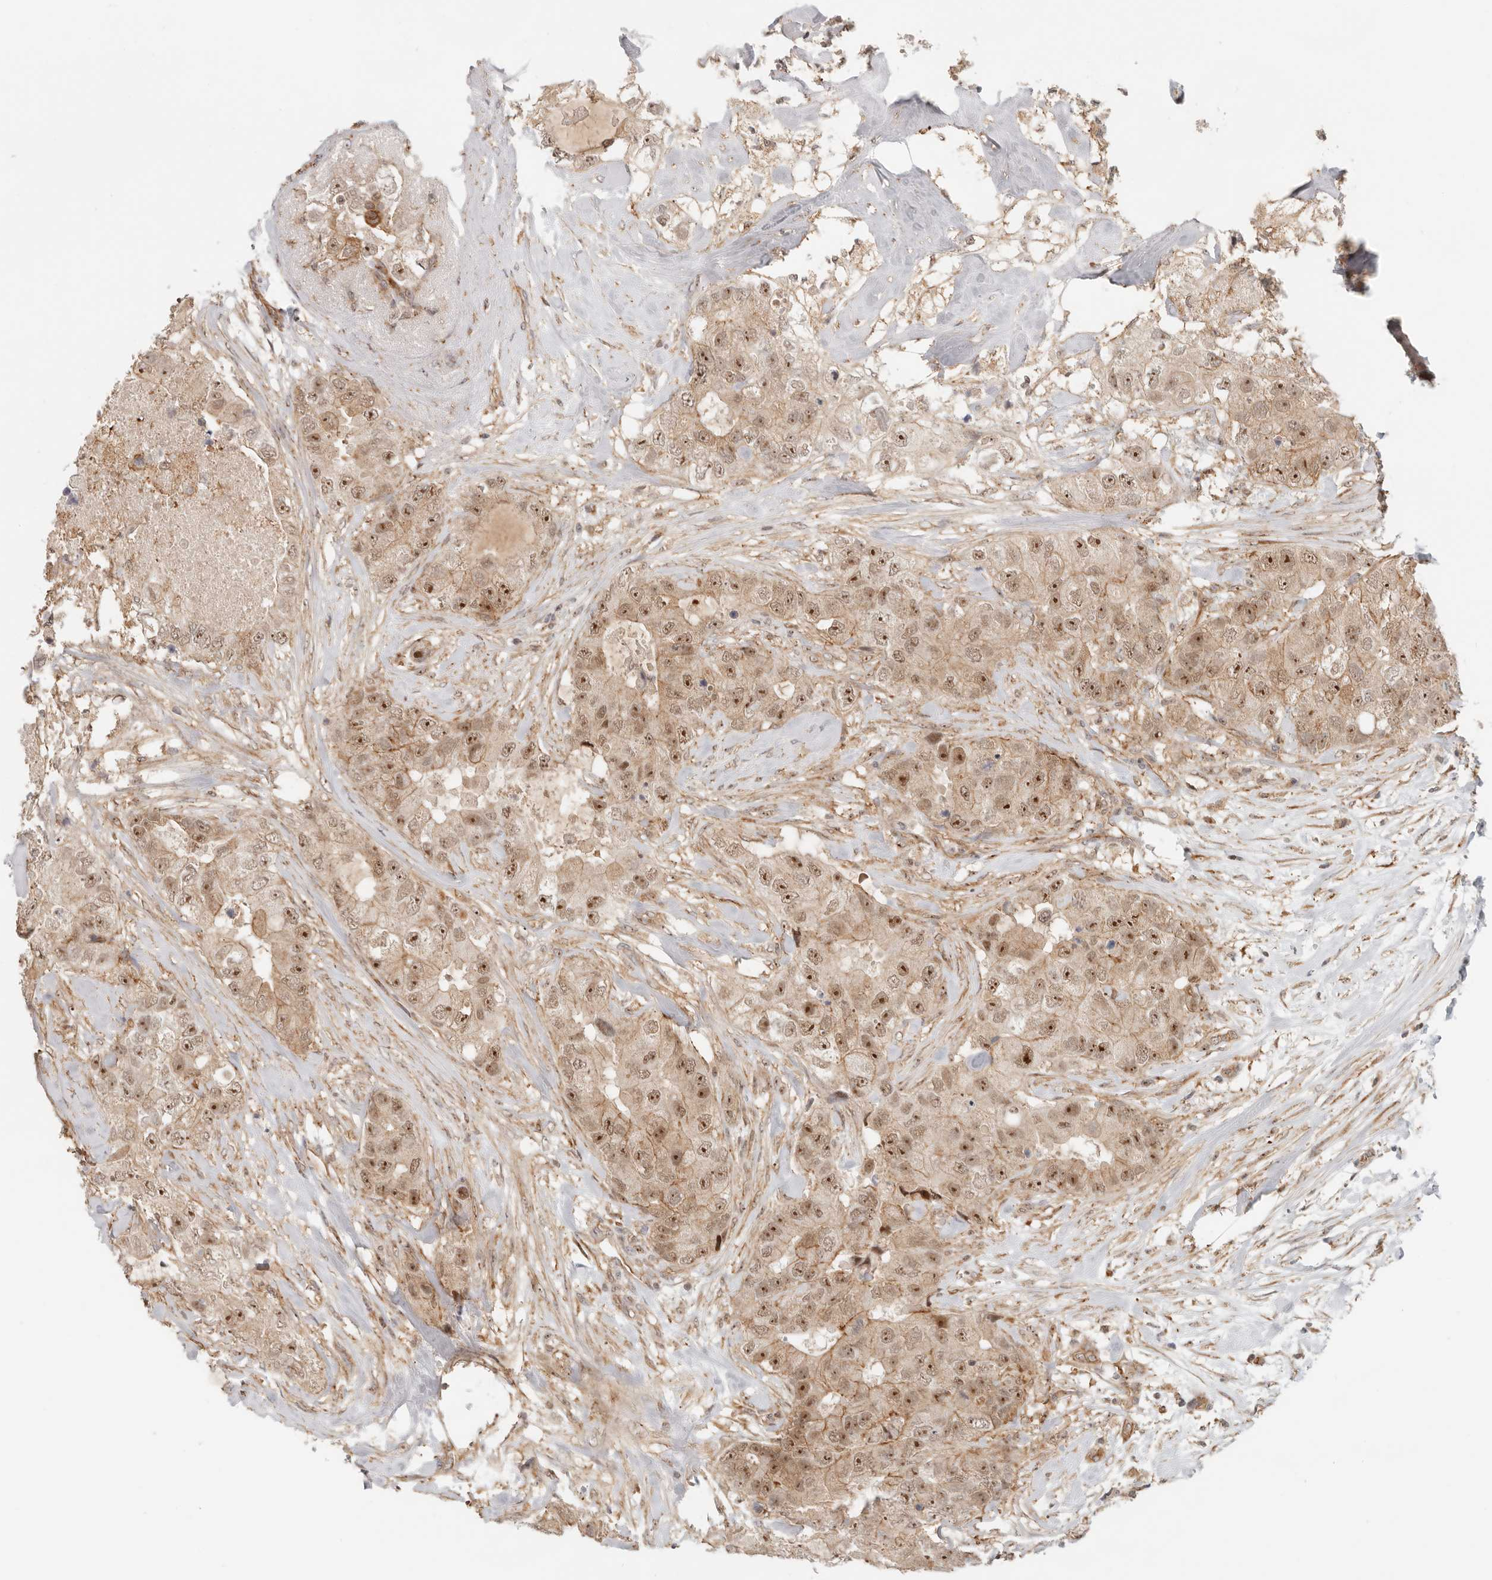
{"staining": {"intensity": "strong", "quantity": ">75%", "location": "nuclear"}, "tissue": "breast cancer", "cell_type": "Tumor cells", "image_type": "cancer", "snomed": [{"axis": "morphology", "description": "Duct carcinoma"}, {"axis": "topography", "description": "Breast"}], "caption": "Immunohistochemistry (IHC) of human invasive ductal carcinoma (breast) exhibits high levels of strong nuclear staining in approximately >75% of tumor cells.", "gene": "HEXD", "patient": {"sex": "female", "age": 62}}